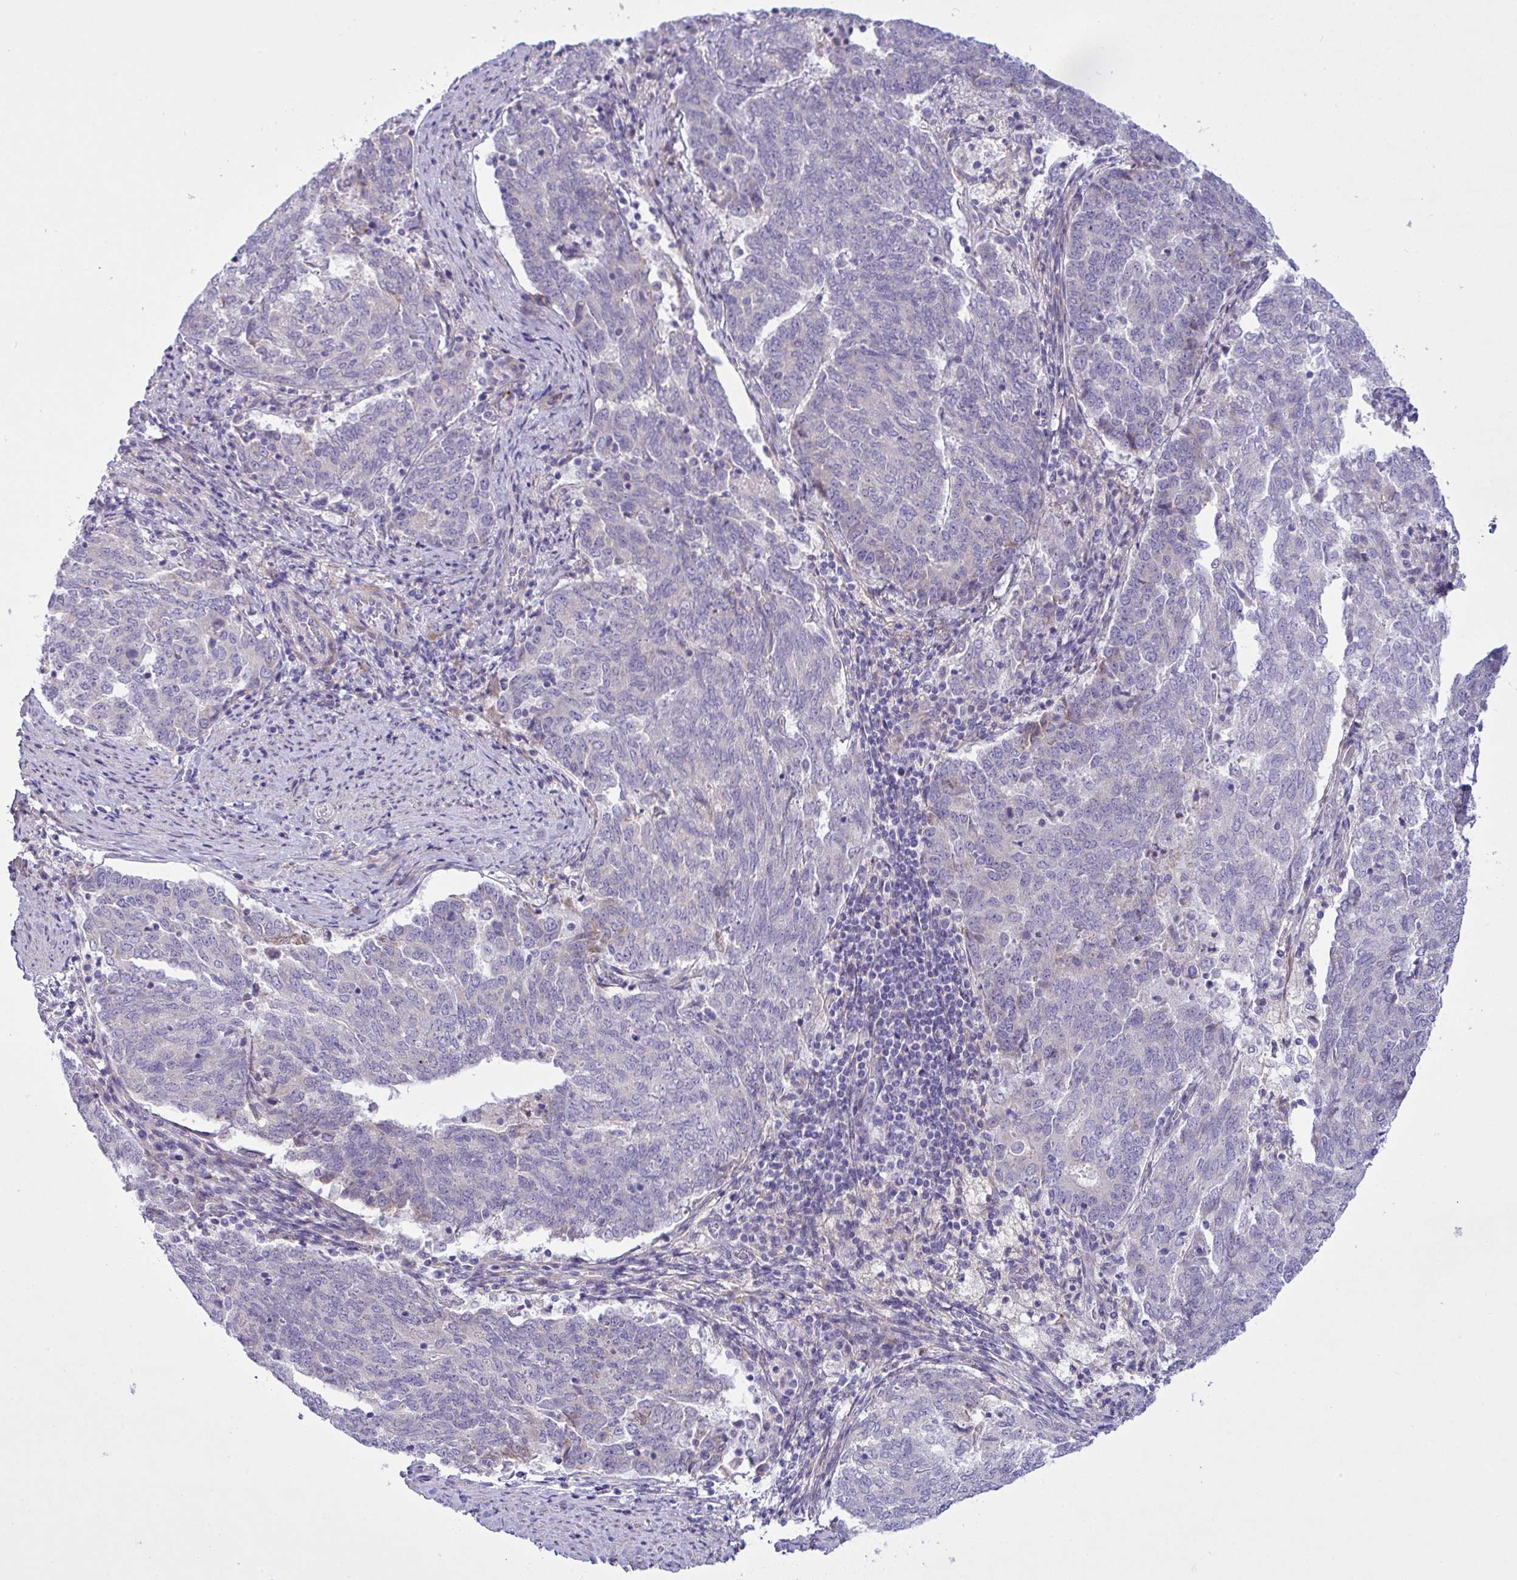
{"staining": {"intensity": "negative", "quantity": "none", "location": "none"}, "tissue": "endometrial cancer", "cell_type": "Tumor cells", "image_type": "cancer", "snomed": [{"axis": "morphology", "description": "Adenocarcinoma, NOS"}, {"axis": "topography", "description": "Endometrium"}], "caption": "Immunohistochemistry (IHC) of endometrial cancer (adenocarcinoma) exhibits no staining in tumor cells. Nuclei are stained in blue.", "gene": "FAM86B1", "patient": {"sex": "female", "age": 80}}